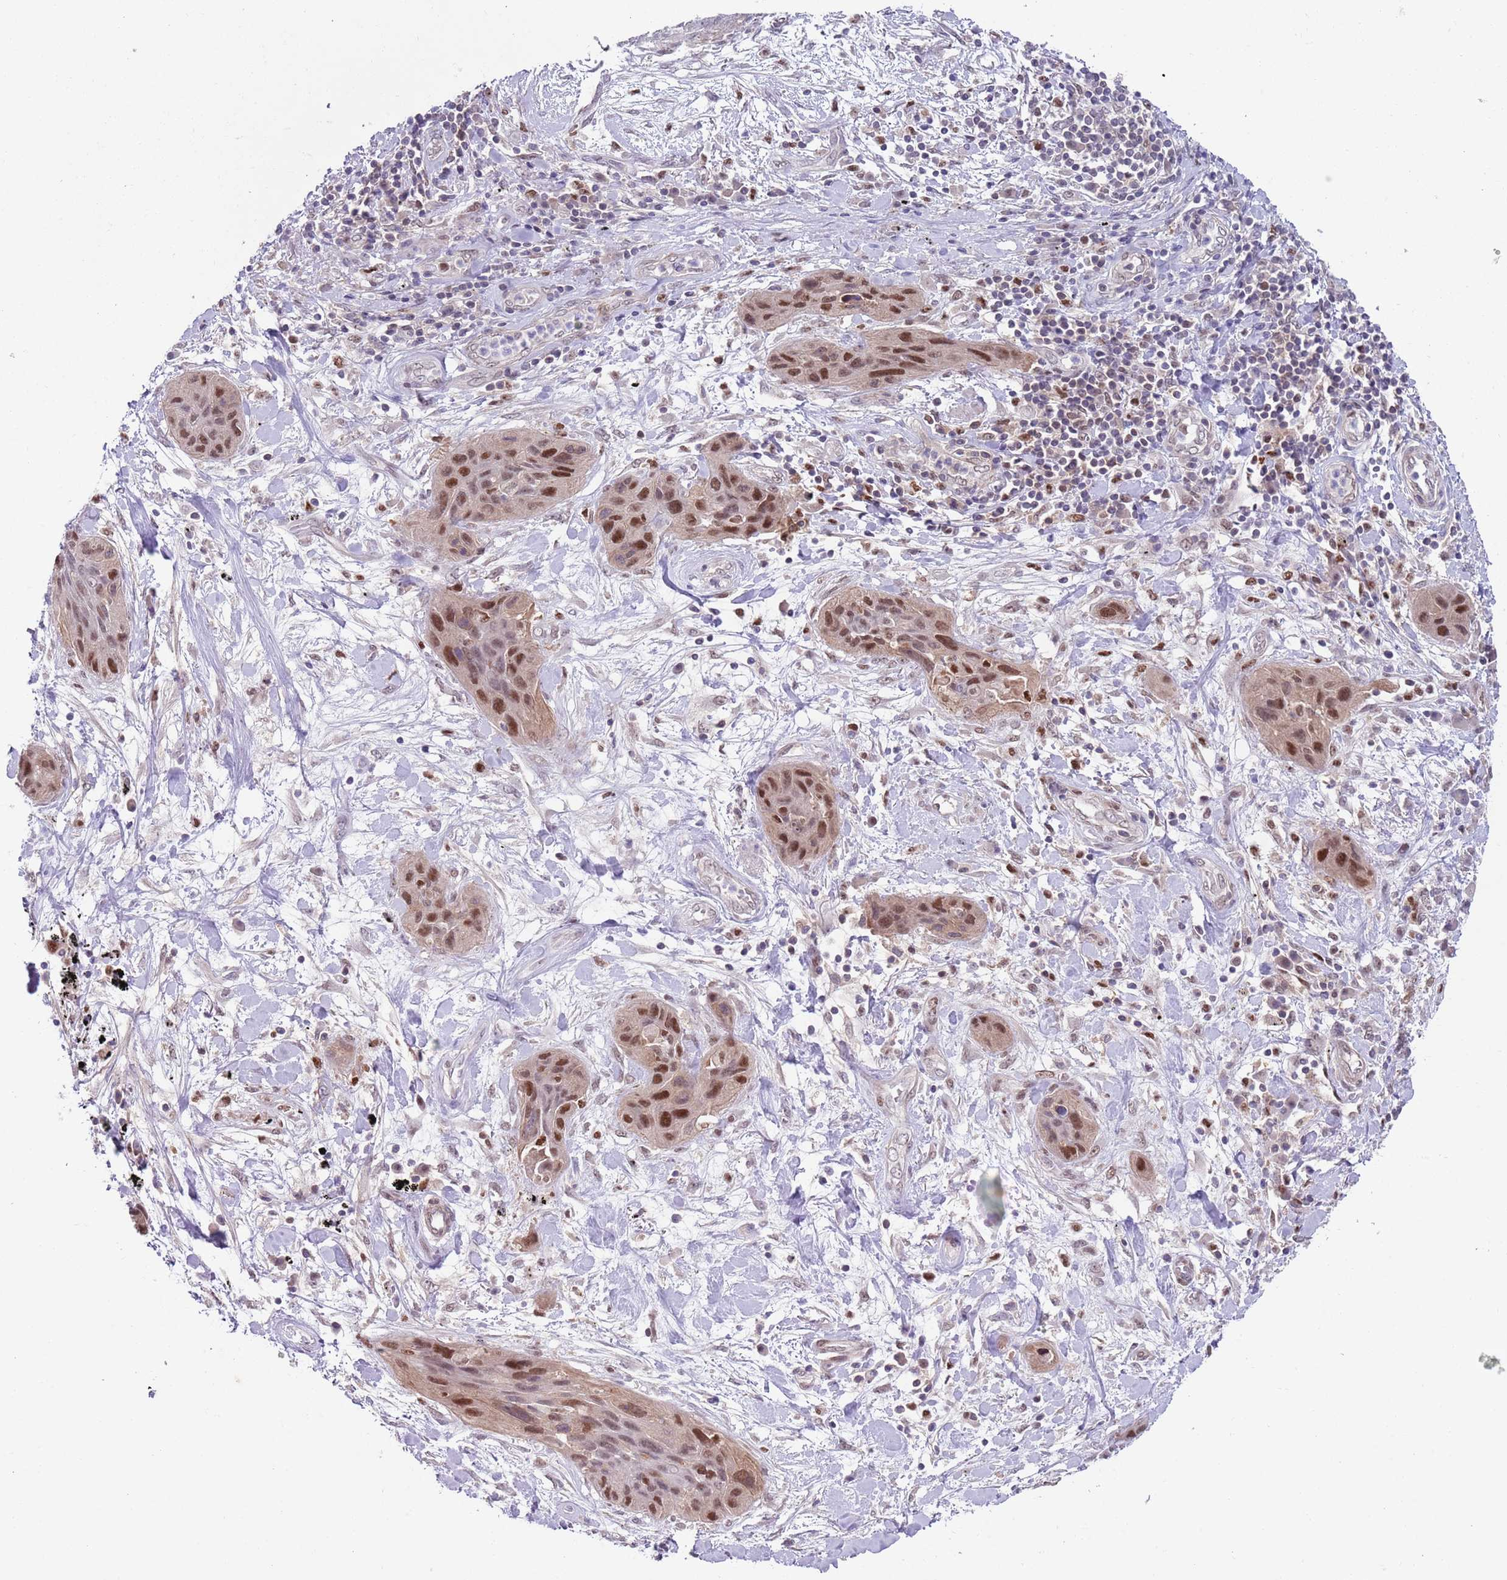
{"staining": {"intensity": "strong", "quantity": "25%-75%", "location": "nuclear"}, "tissue": "lung cancer", "cell_type": "Tumor cells", "image_type": "cancer", "snomed": [{"axis": "morphology", "description": "Squamous cell carcinoma, NOS"}, {"axis": "topography", "description": "Lung"}], "caption": "Tumor cells demonstrate strong nuclear expression in approximately 25%-75% of cells in lung cancer (squamous cell carcinoma). (DAB = brown stain, brightfield microscopy at high magnification).", "gene": "RMND5B", "patient": {"sex": "female", "age": 70}}